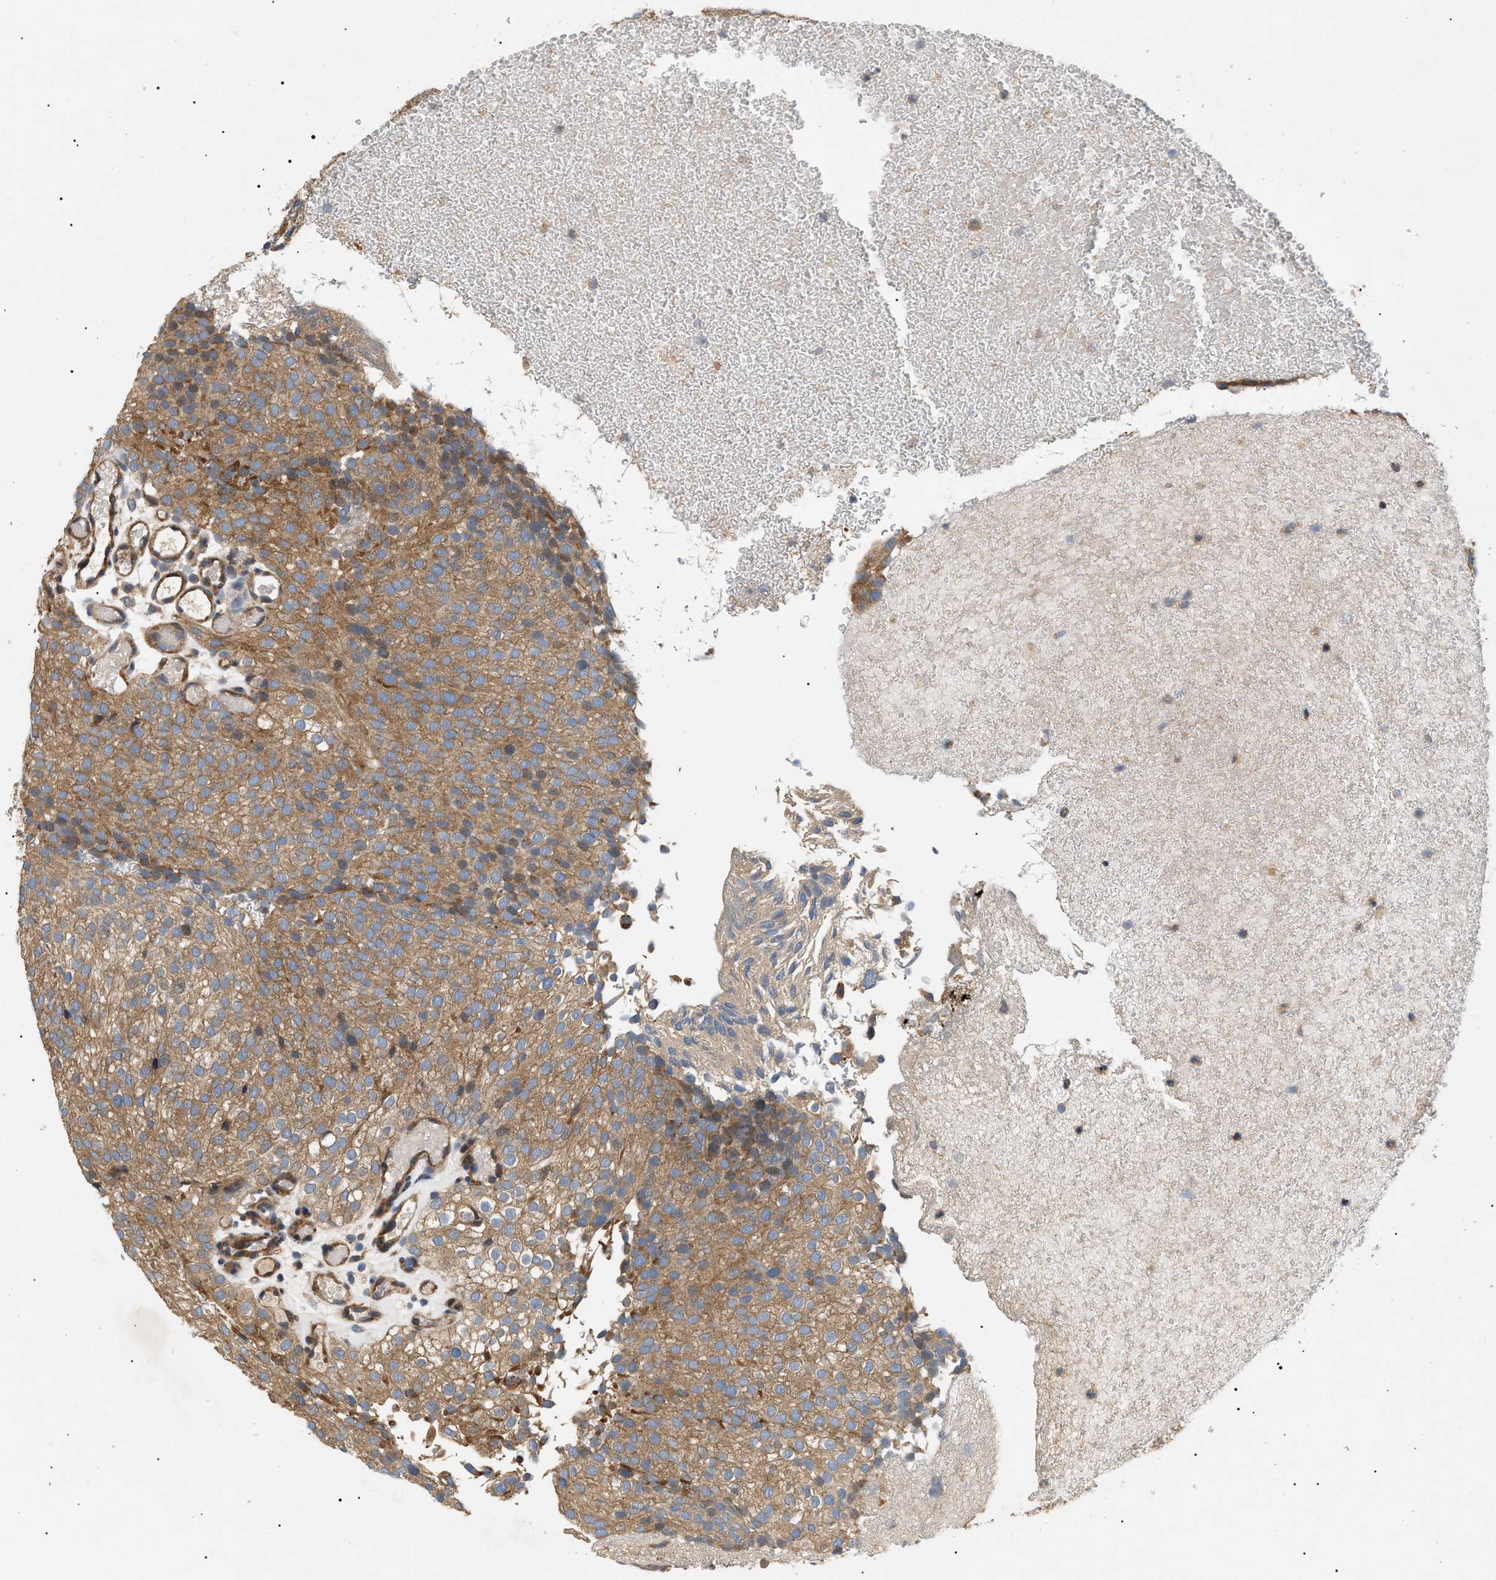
{"staining": {"intensity": "moderate", "quantity": ">75%", "location": "cytoplasmic/membranous"}, "tissue": "urothelial cancer", "cell_type": "Tumor cells", "image_type": "cancer", "snomed": [{"axis": "morphology", "description": "Urothelial carcinoma, Low grade"}, {"axis": "topography", "description": "Urinary bladder"}], "caption": "Protein analysis of low-grade urothelial carcinoma tissue reveals moderate cytoplasmic/membranous positivity in about >75% of tumor cells.", "gene": "PPM1B", "patient": {"sex": "male", "age": 78}}